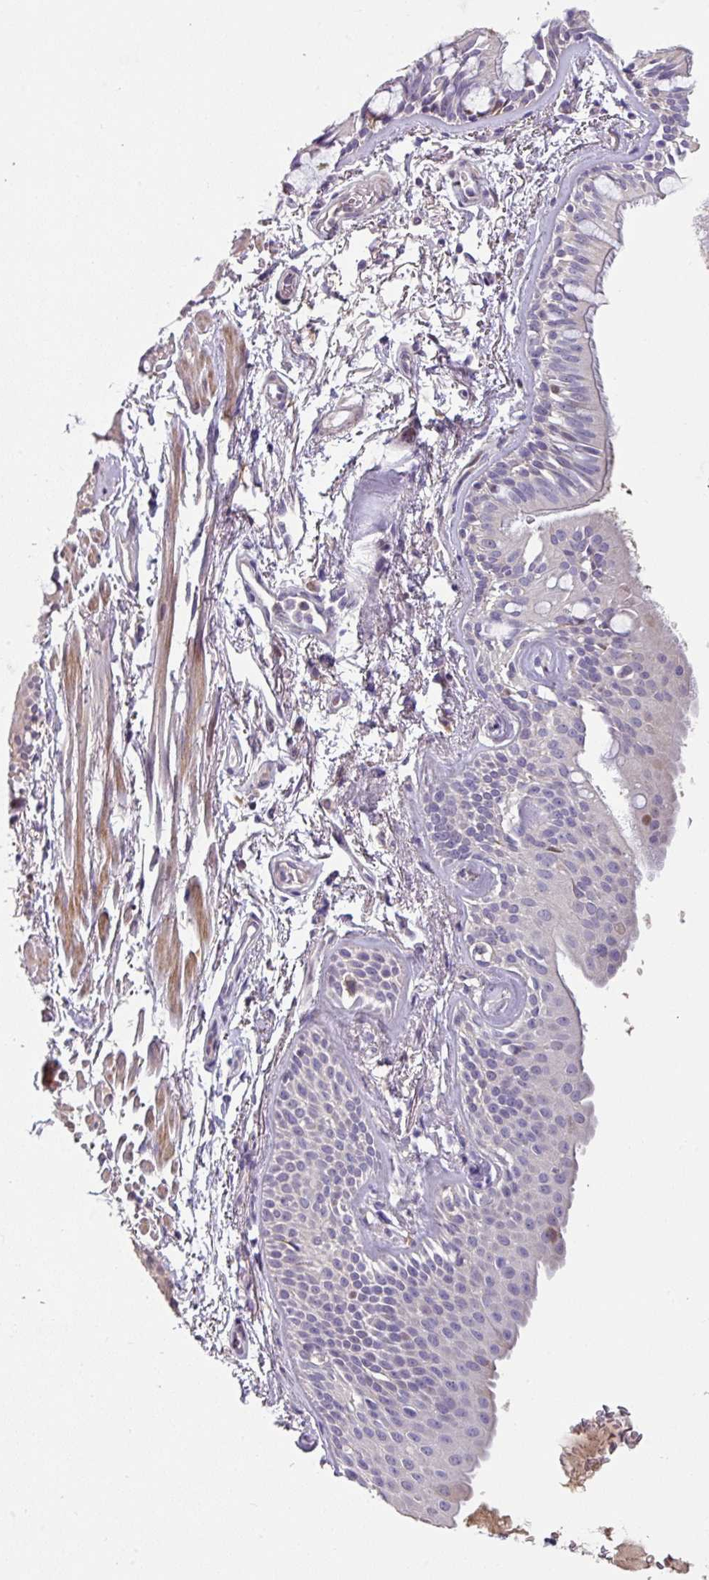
{"staining": {"intensity": "moderate", "quantity": "25%-75%", "location": "cytoplasmic/membranous"}, "tissue": "bronchus", "cell_type": "Respiratory epithelial cells", "image_type": "normal", "snomed": [{"axis": "morphology", "description": "Normal tissue, NOS"}, {"axis": "topography", "description": "Bronchus"}], "caption": "This micrograph displays IHC staining of unremarkable bronchus, with medium moderate cytoplasmic/membranous expression in about 25%-75% of respiratory epithelial cells.", "gene": "KLHL3", "patient": {"sex": "male", "age": 70}}